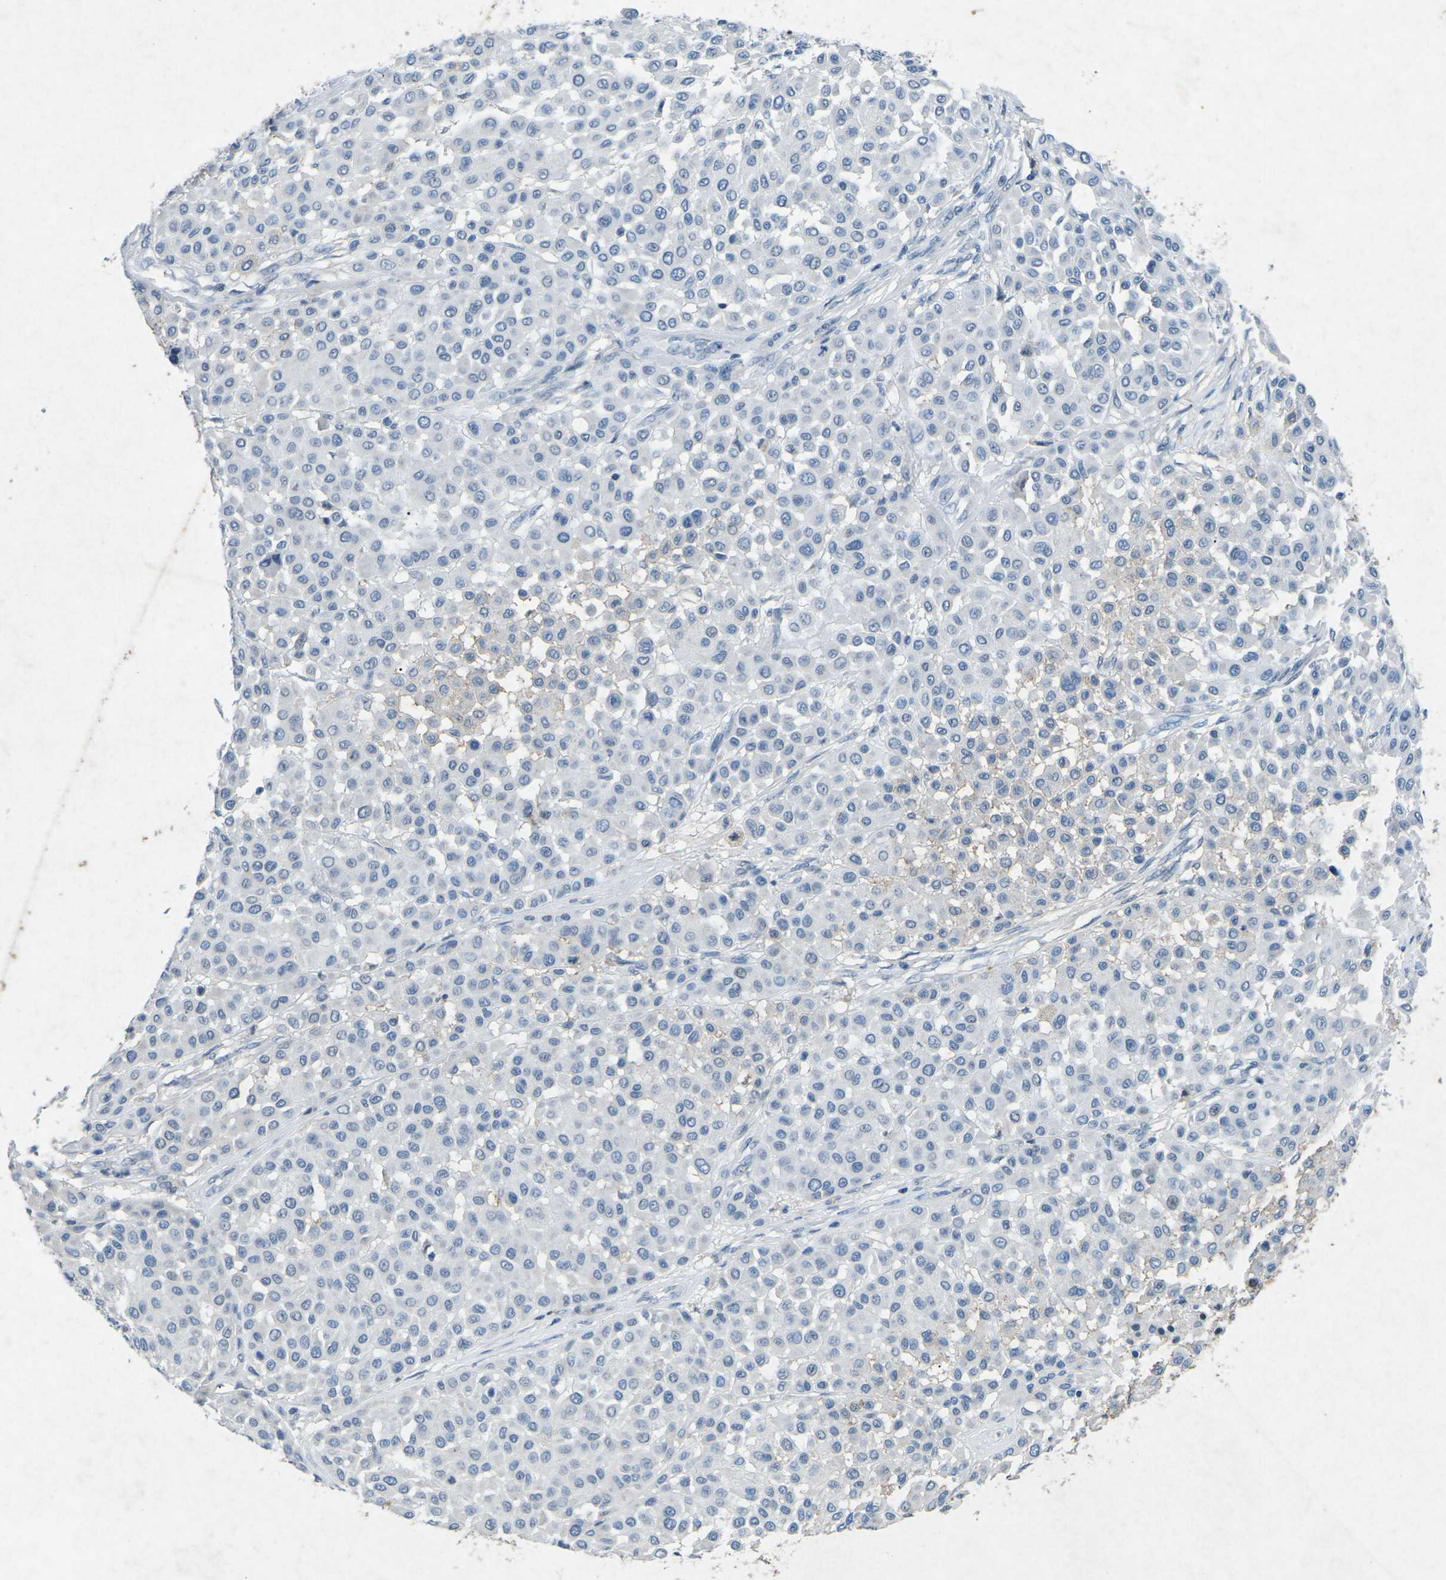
{"staining": {"intensity": "negative", "quantity": "none", "location": "none"}, "tissue": "melanoma", "cell_type": "Tumor cells", "image_type": "cancer", "snomed": [{"axis": "morphology", "description": "Malignant melanoma, Metastatic site"}, {"axis": "topography", "description": "Soft tissue"}], "caption": "Immunohistochemistry (IHC) of human melanoma reveals no expression in tumor cells.", "gene": "A1BG", "patient": {"sex": "male", "age": 41}}